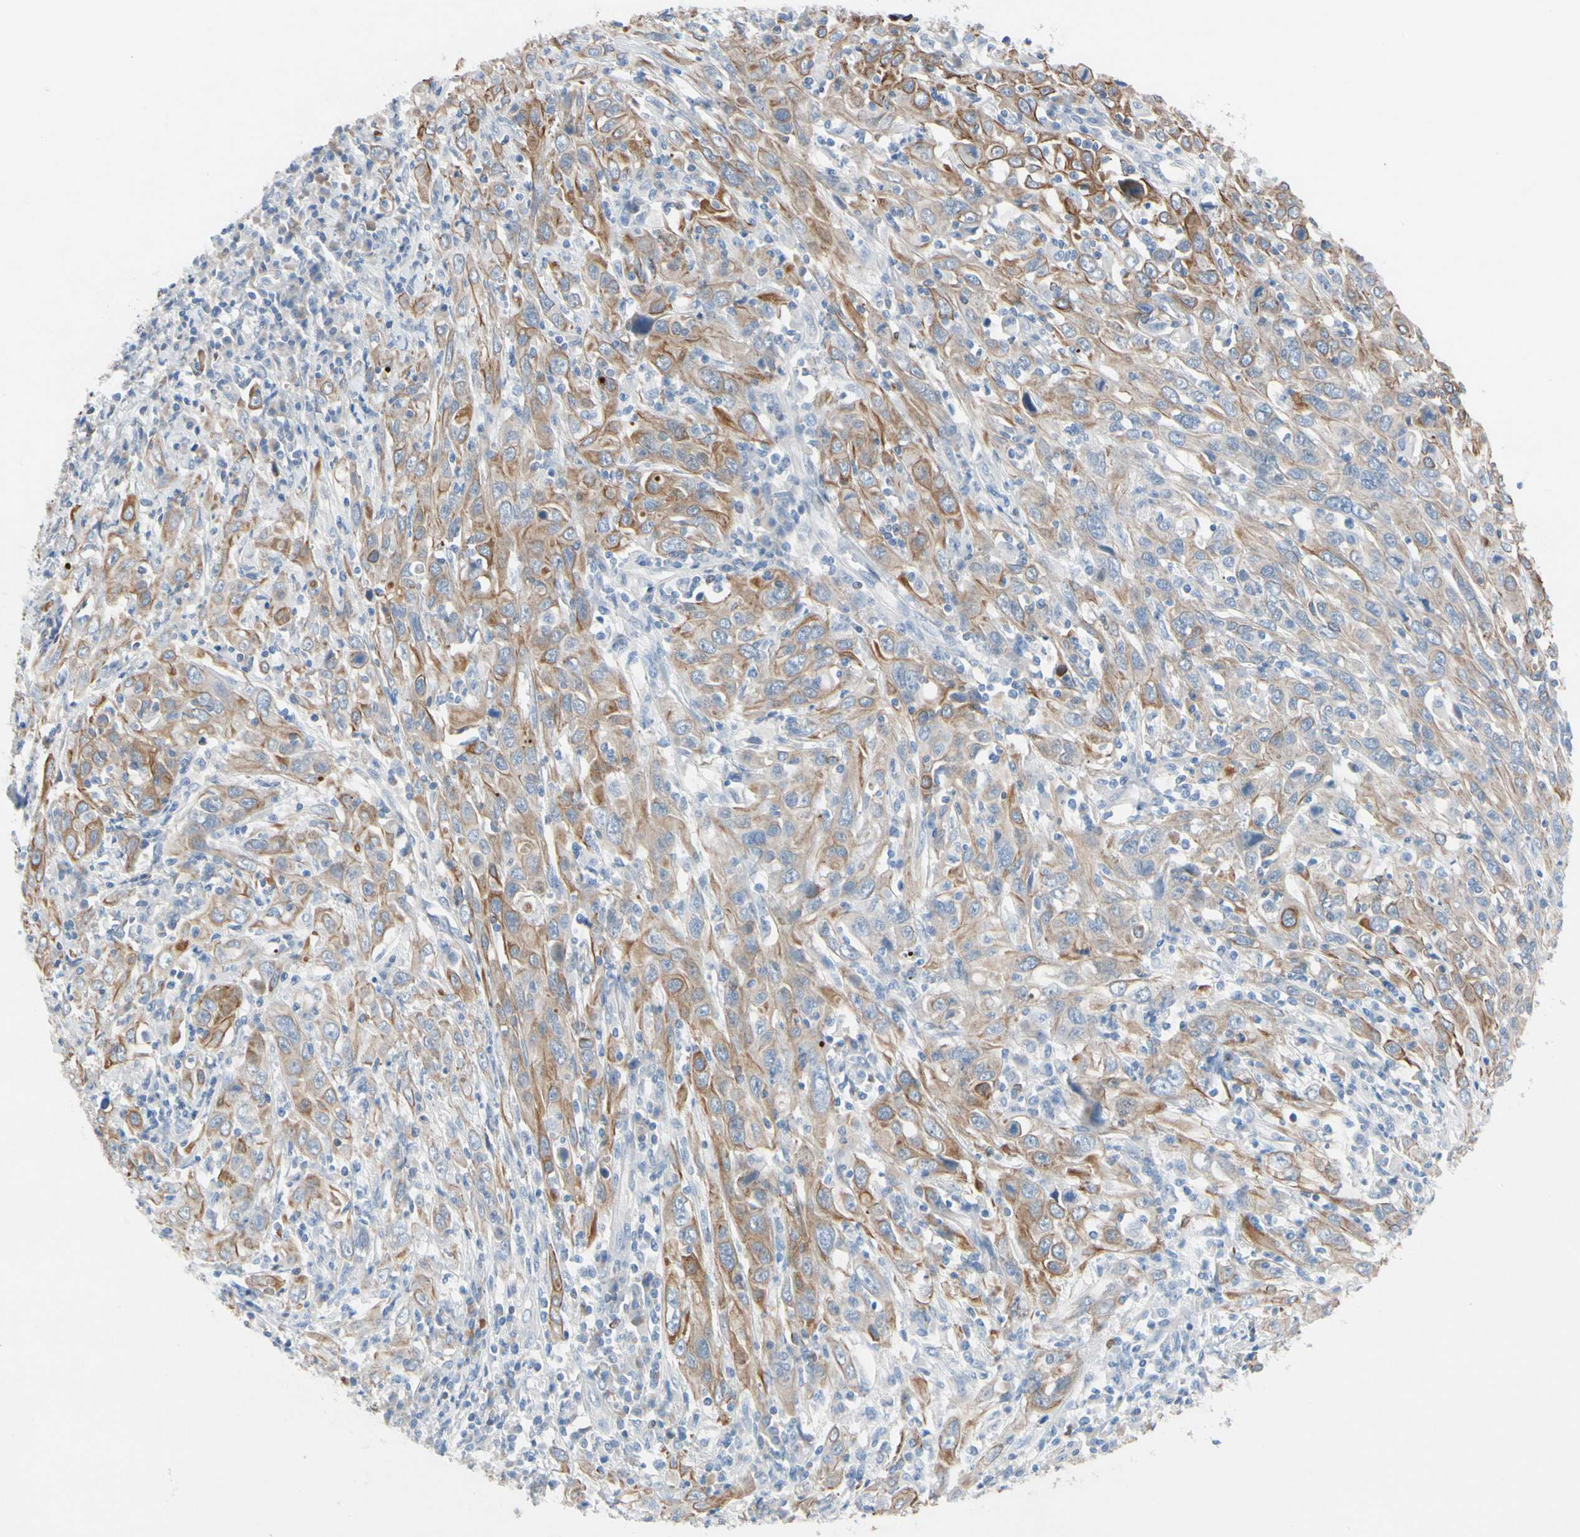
{"staining": {"intensity": "moderate", "quantity": ">75%", "location": "cytoplasmic/membranous"}, "tissue": "cervical cancer", "cell_type": "Tumor cells", "image_type": "cancer", "snomed": [{"axis": "morphology", "description": "Squamous cell carcinoma, NOS"}, {"axis": "topography", "description": "Cervix"}], "caption": "Cervical squamous cell carcinoma stained for a protein shows moderate cytoplasmic/membranous positivity in tumor cells.", "gene": "ZNF132", "patient": {"sex": "female", "age": 46}}